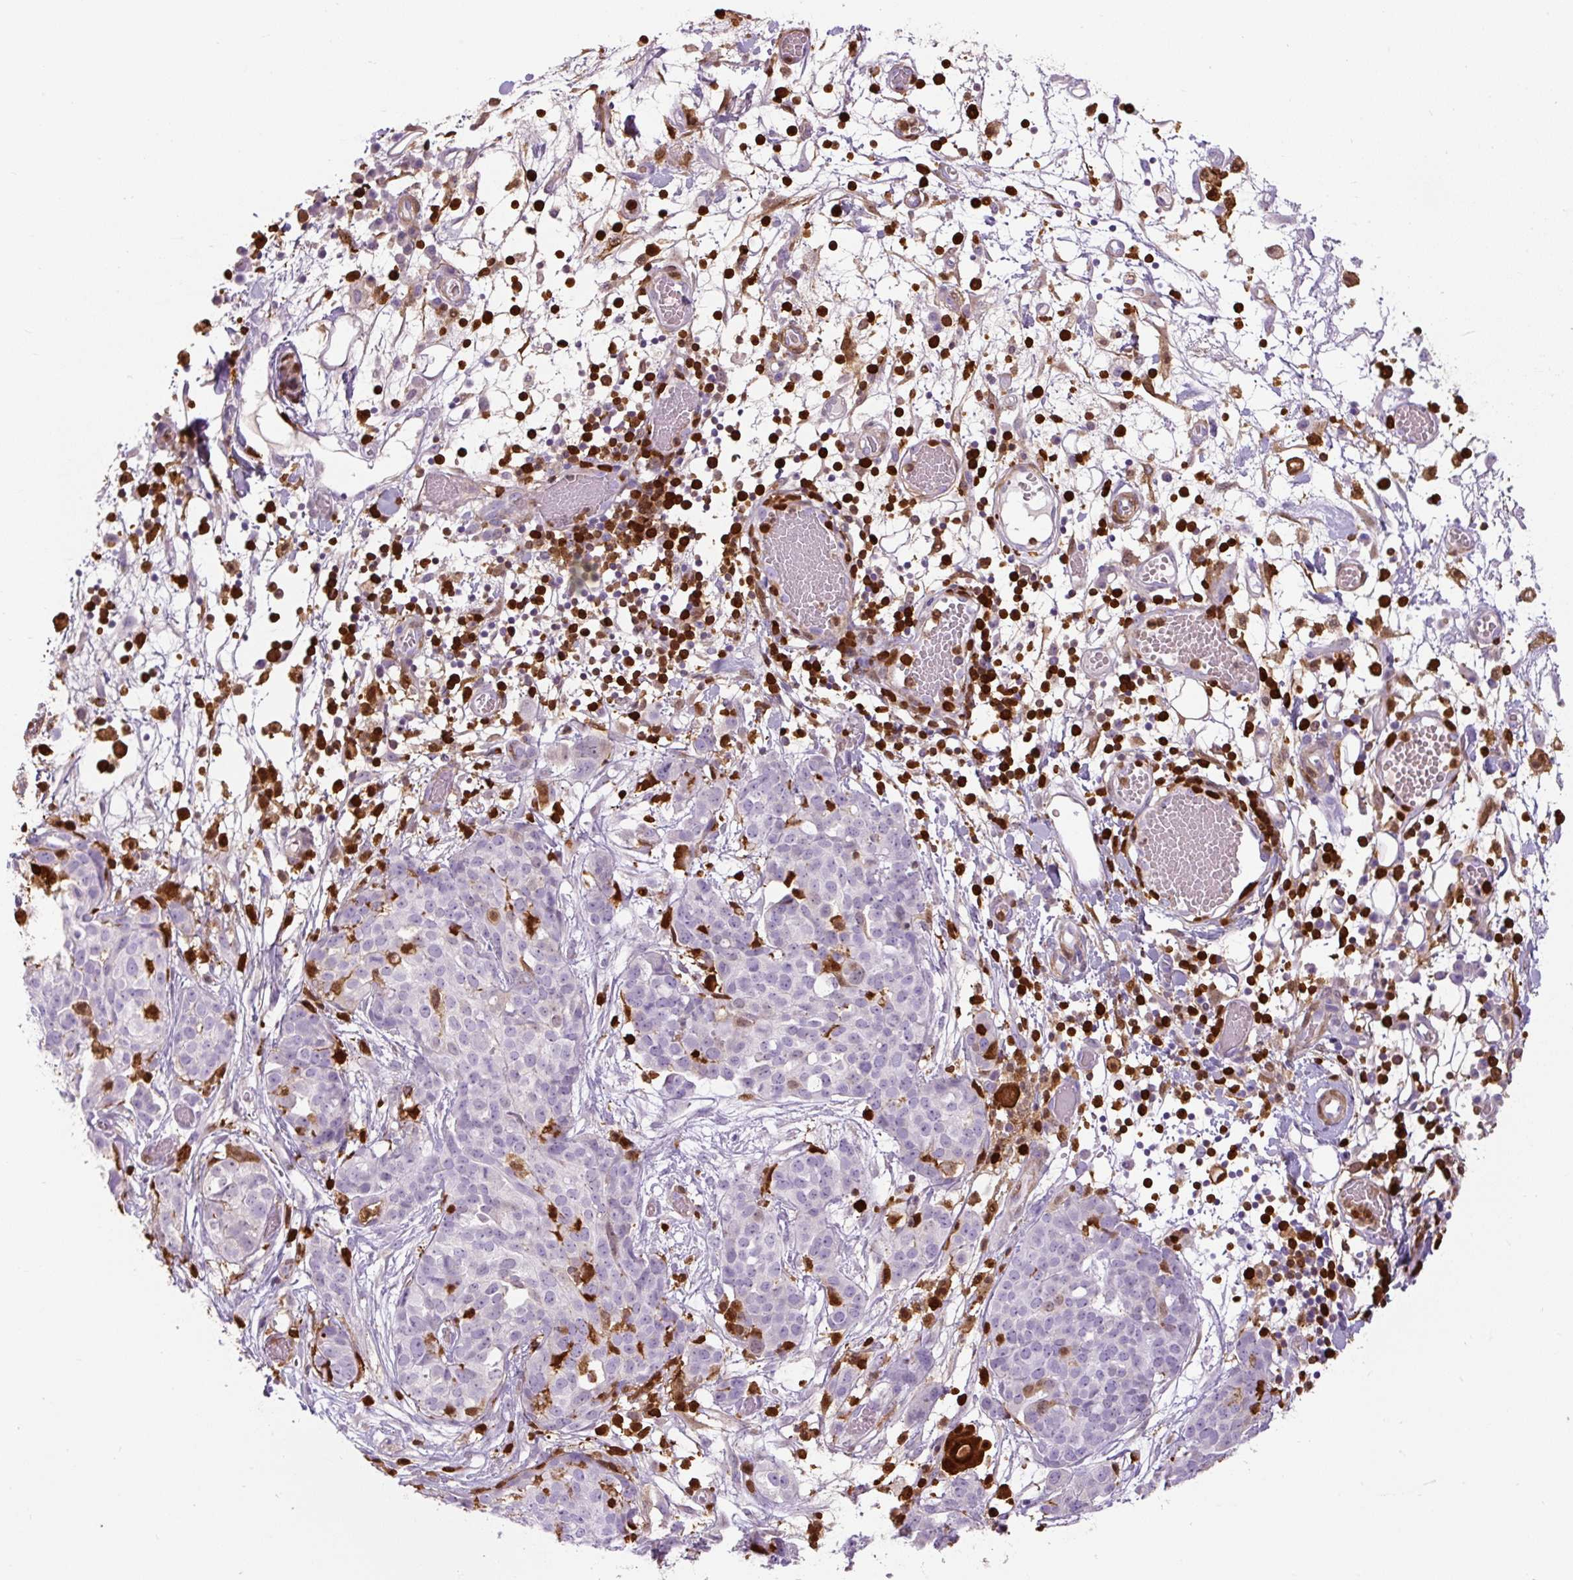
{"staining": {"intensity": "negative", "quantity": "none", "location": "none"}, "tissue": "ovarian cancer", "cell_type": "Tumor cells", "image_type": "cancer", "snomed": [{"axis": "morphology", "description": "Cystadenocarcinoma, serous, NOS"}, {"axis": "topography", "description": "Soft tissue"}, {"axis": "topography", "description": "Ovary"}], "caption": "Tumor cells are negative for brown protein staining in ovarian cancer (serous cystadenocarcinoma). (DAB immunohistochemistry (IHC) visualized using brightfield microscopy, high magnification).", "gene": "S100A4", "patient": {"sex": "female", "age": 57}}